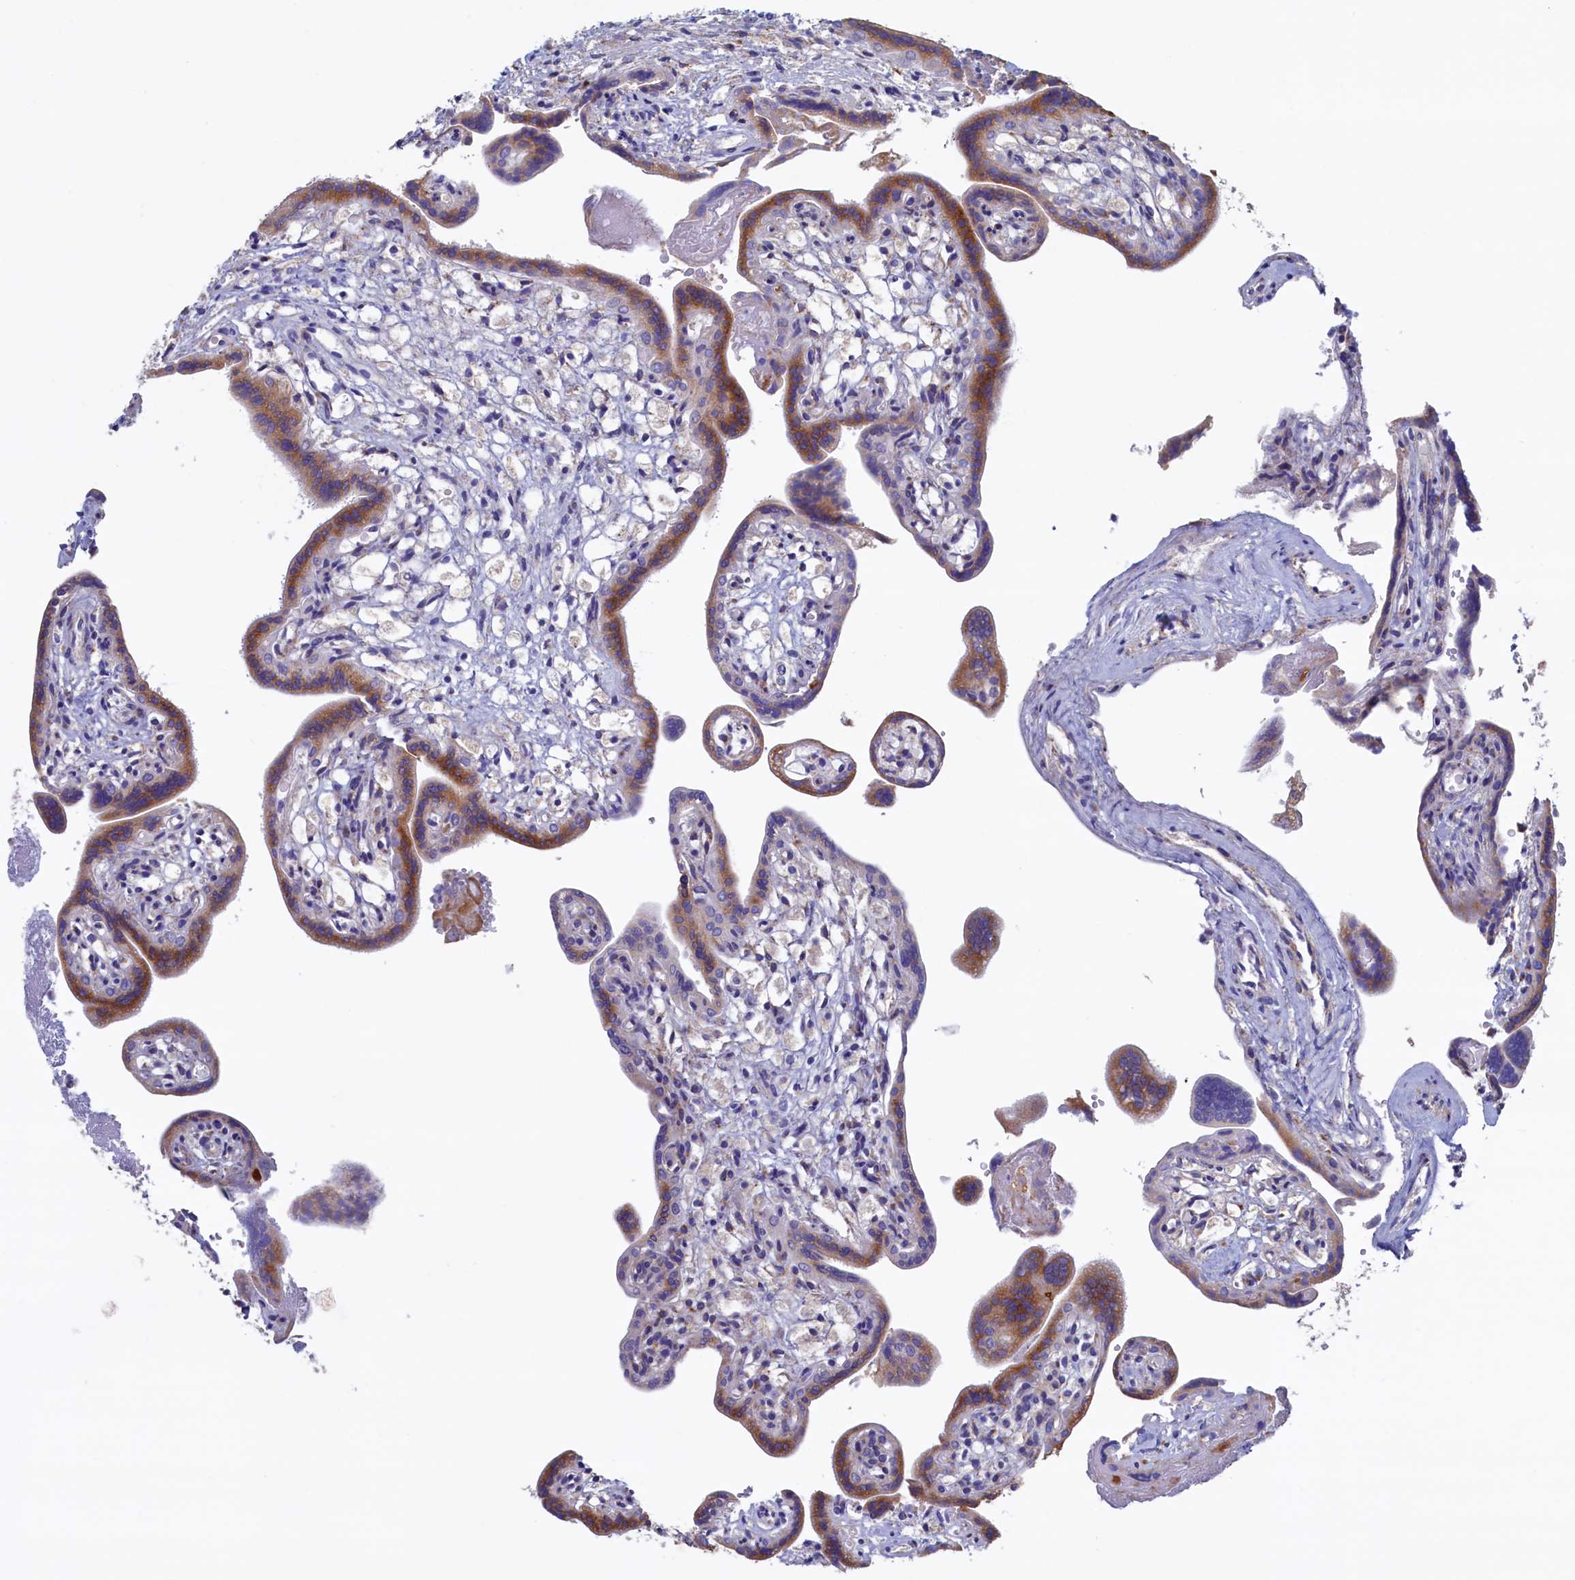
{"staining": {"intensity": "moderate", "quantity": ">75%", "location": "cytoplasmic/membranous"}, "tissue": "placenta", "cell_type": "Trophoblastic cells", "image_type": "normal", "snomed": [{"axis": "morphology", "description": "Normal tissue, NOS"}, {"axis": "topography", "description": "Placenta"}], "caption": "DAB immunohistochemical staining of benign placenta shows moderate cytoplasmic/membranous protein staining in approximately >75% of trophoblastic cells.", "gene": "CBLIF", "patient": {"sex": "female", "age": 37}}